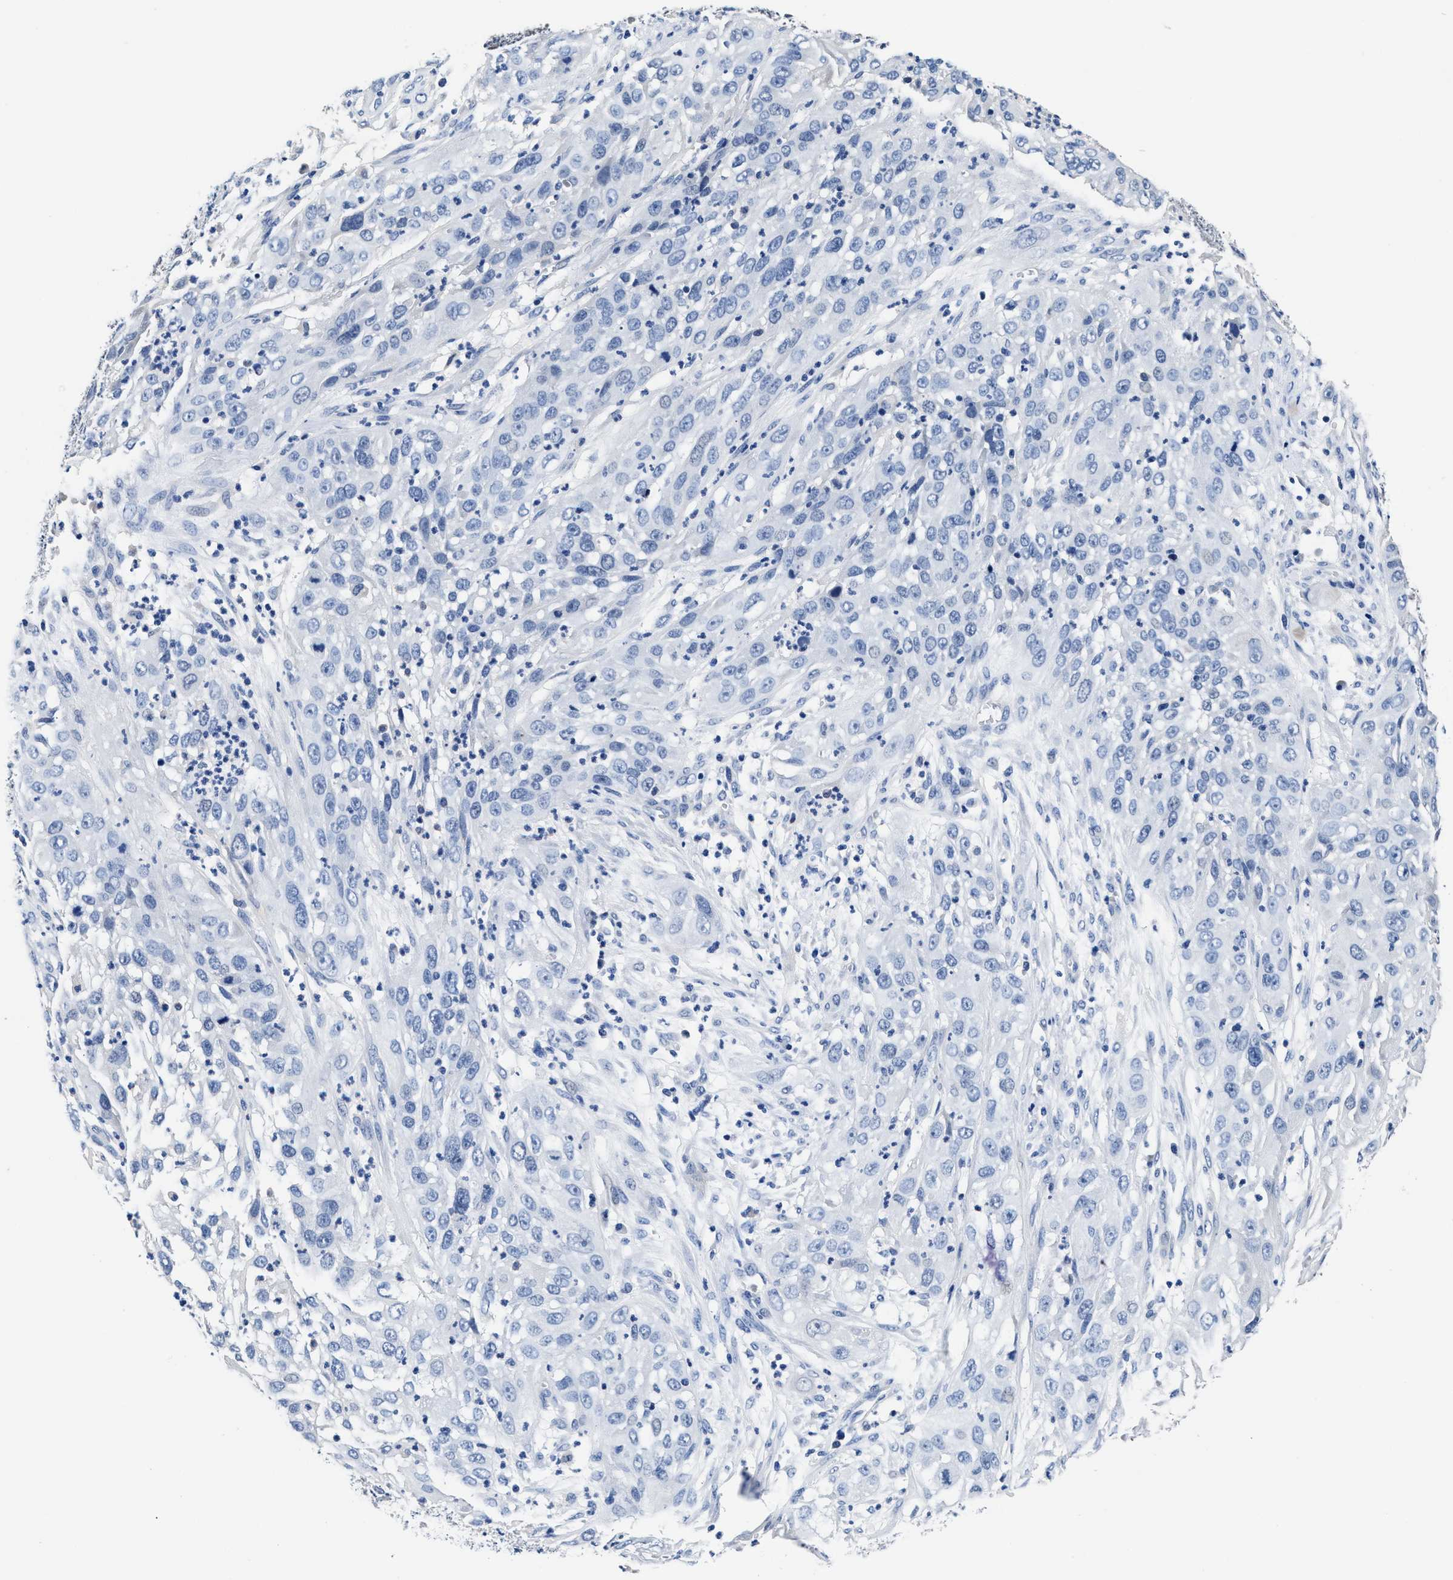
{"staining": {"intensity": "negative", "quantity": "none", "location": "none"}, "tissue": "cervical cancer", "cell_type": "Tumor cells", "image_type": "cancer", "snomed": [{"axis": "morphology", "description": "Squamous cell carcinoma, NOS"}, {"axis": "topography", "description": "Cervix"}], "caption": "Protein analysis of cervical cancer reveals no significant expression in tumor cells.", "gene": "GSTM1", "patient": {"sex": "female", "age": 32}}